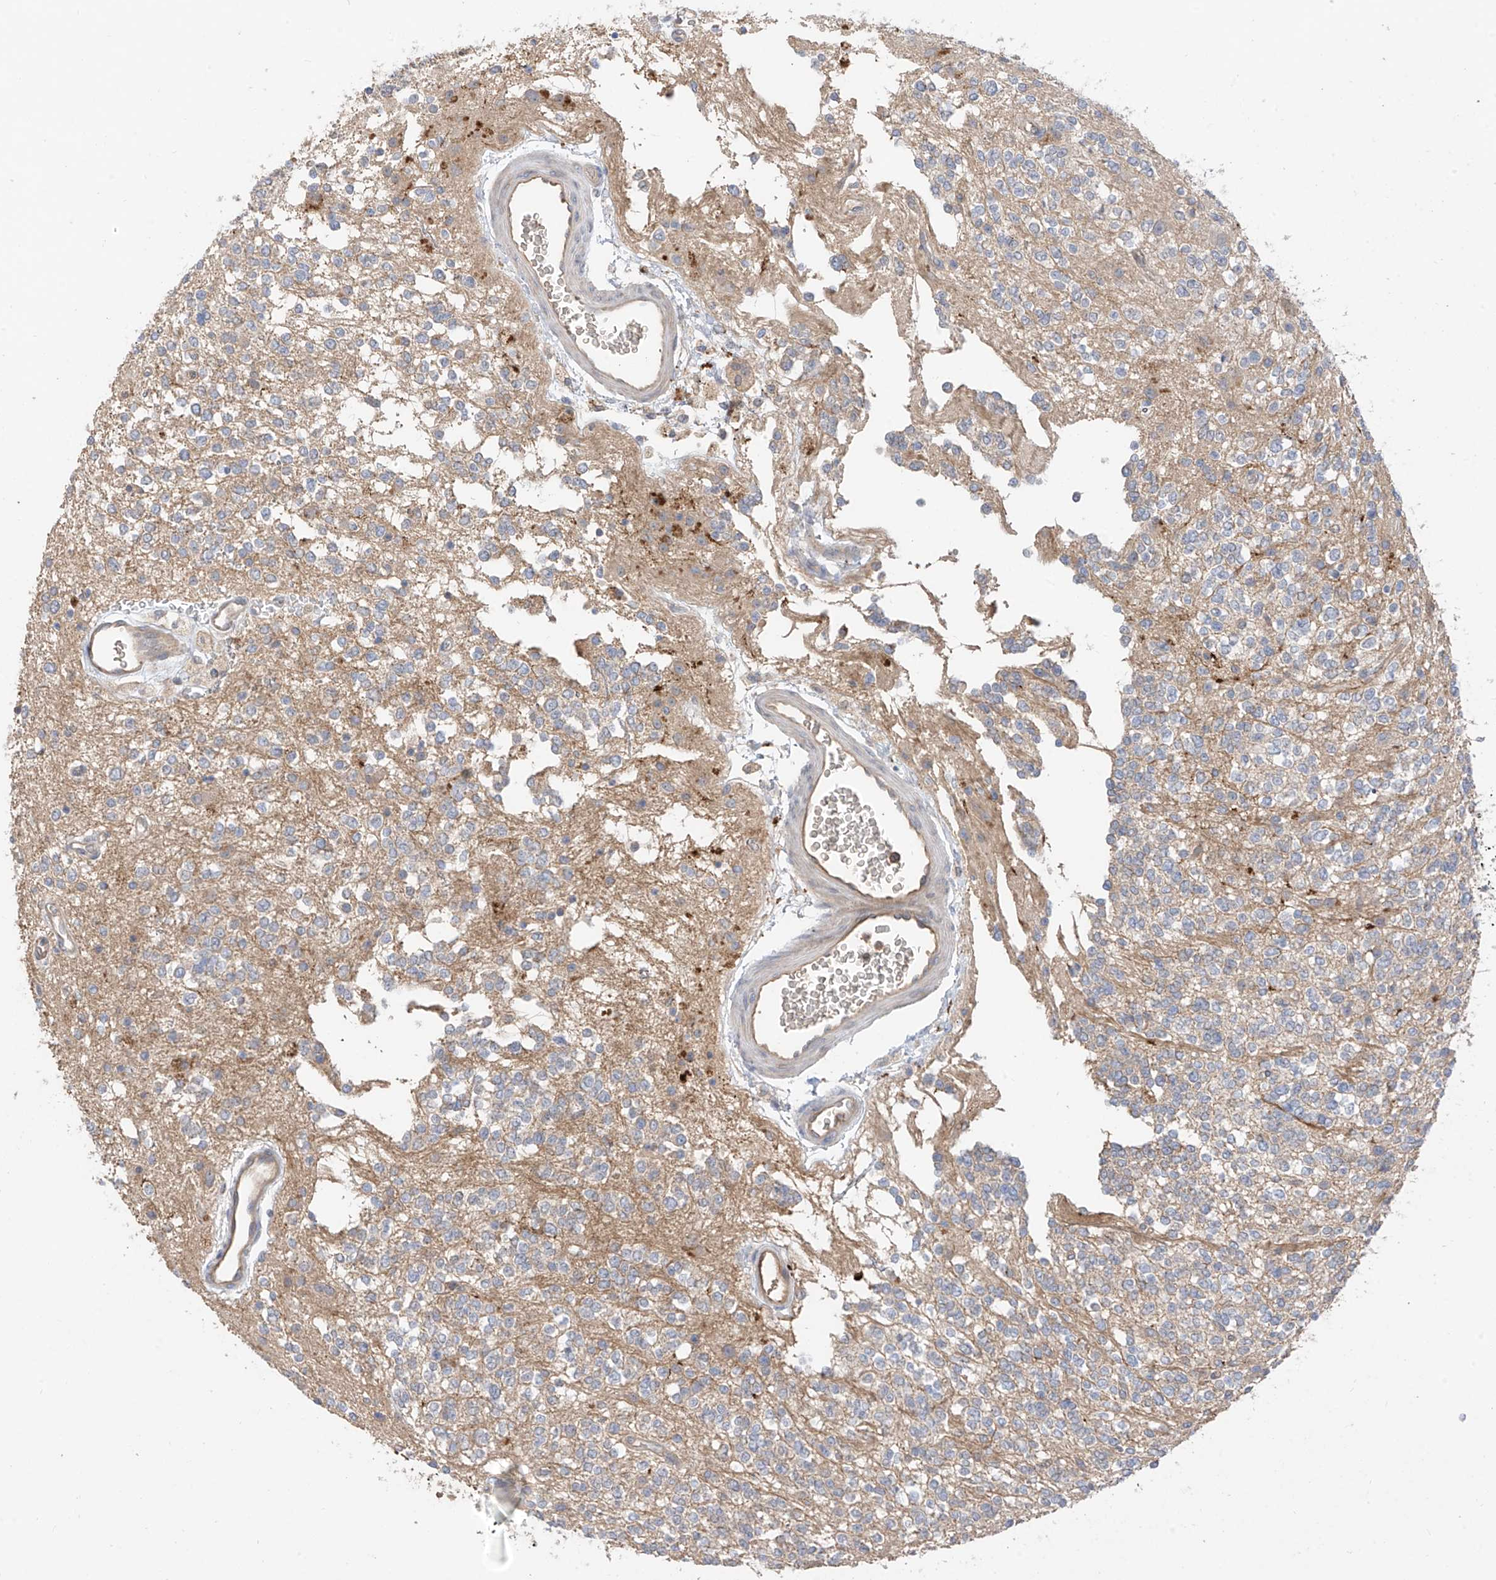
{"staining": {"intensity": "weak", "quantity": "25%-75%", "location": "cytoplasmic/membranous"}, "tissue": "glioma", "cell_type": "Tumor cells", "image_type": "cancer", "snomed": [{"axis": "morphology", "description": "Glioma, malignant, High grade"}, {"axis": "topography", "description": "Brain"}], "caption": "An IHC photomicrograph of tumor tissue is shown. Protein staining in brown shows weak cytoplasmic/membranous positivity in malignant high-grade glioma within tumor cells.", "gene": "CACNA2D4", "patient": {"sex": "male", "age": 34}}